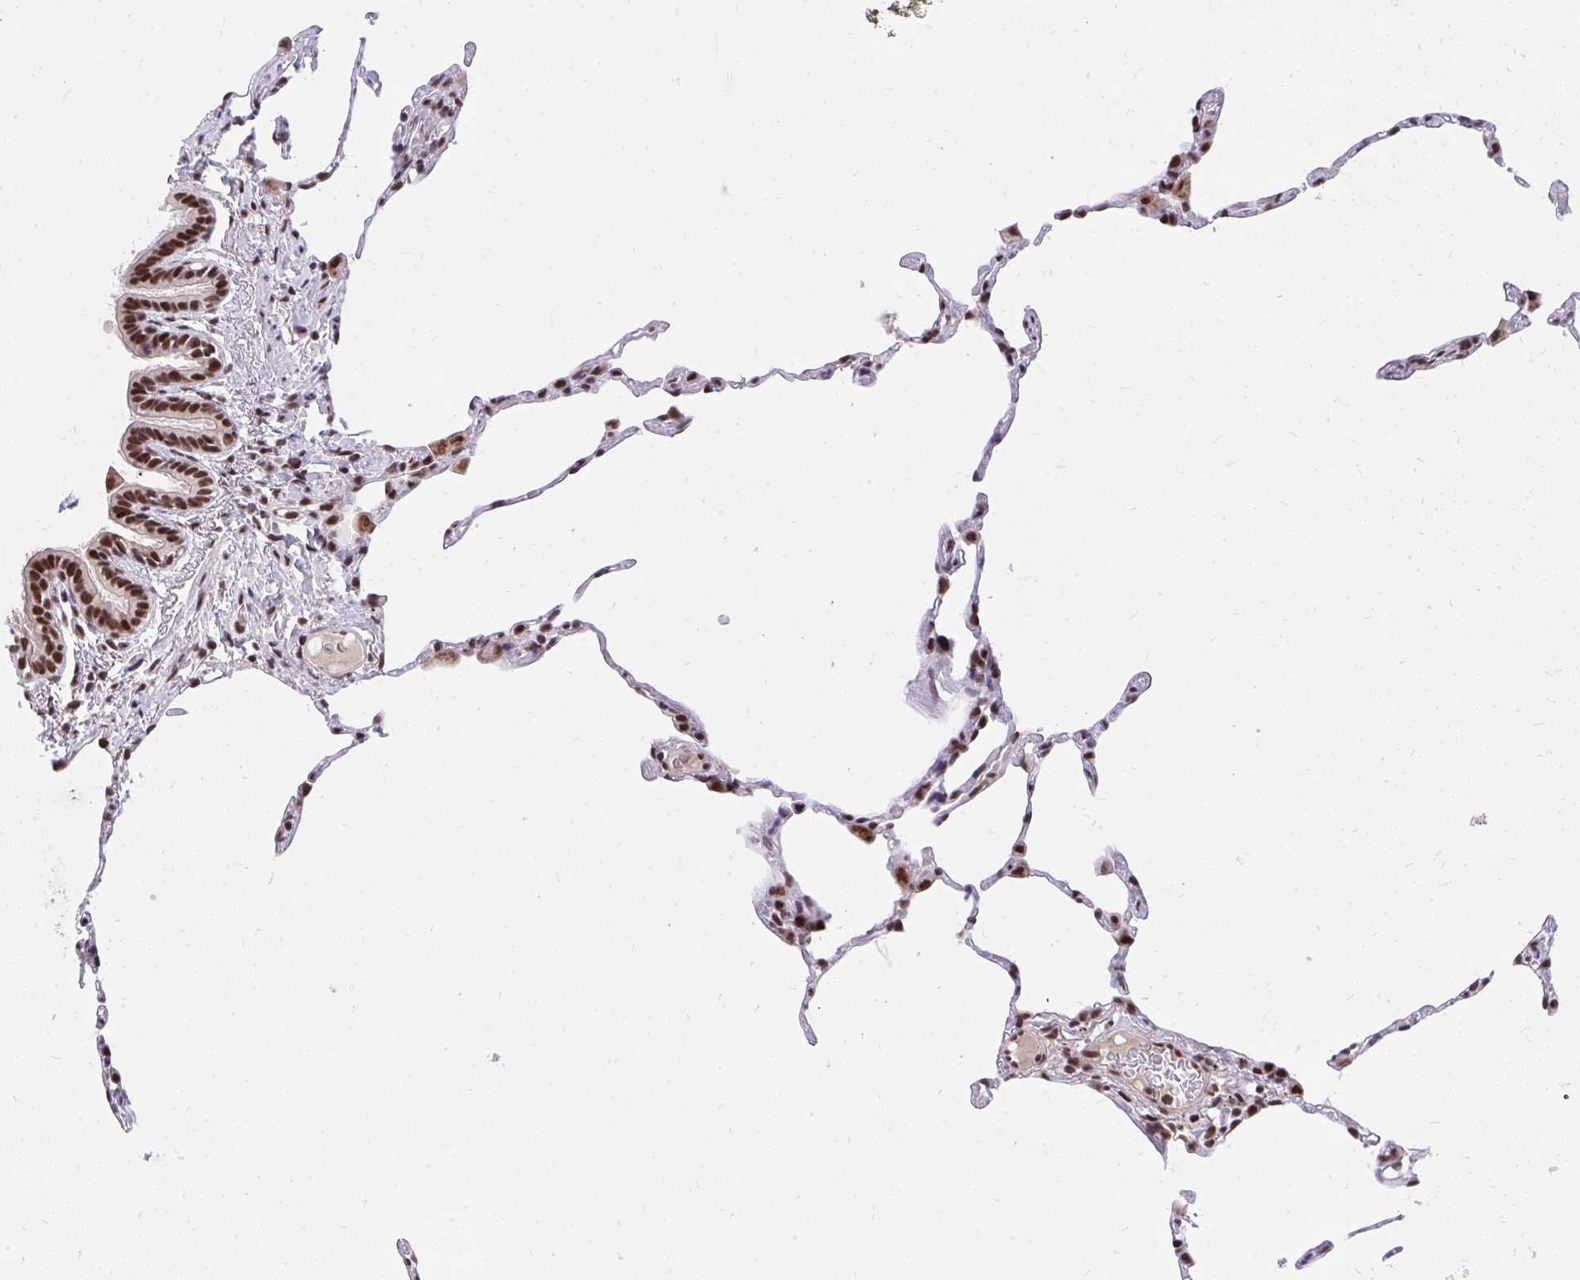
{"staining": {"intensity": "strong", "quantity": "25%-75%", "location": "nuclear"}, "tissue": "lung", "cell_type": "Alveolar cells", "image_type": "normal", "snomed": [{"axis": "morphology", "description": "Normal tissue, NOS"}, {"axis": "topography", "description": "Lung"}], "caption": "Lung stained with a brown dye displays strong nuclear positive staining in approximately 25%-75% of alveolar cells.", "gene": "SYNE4", "patient": {"sex": "female", "age": 57}}